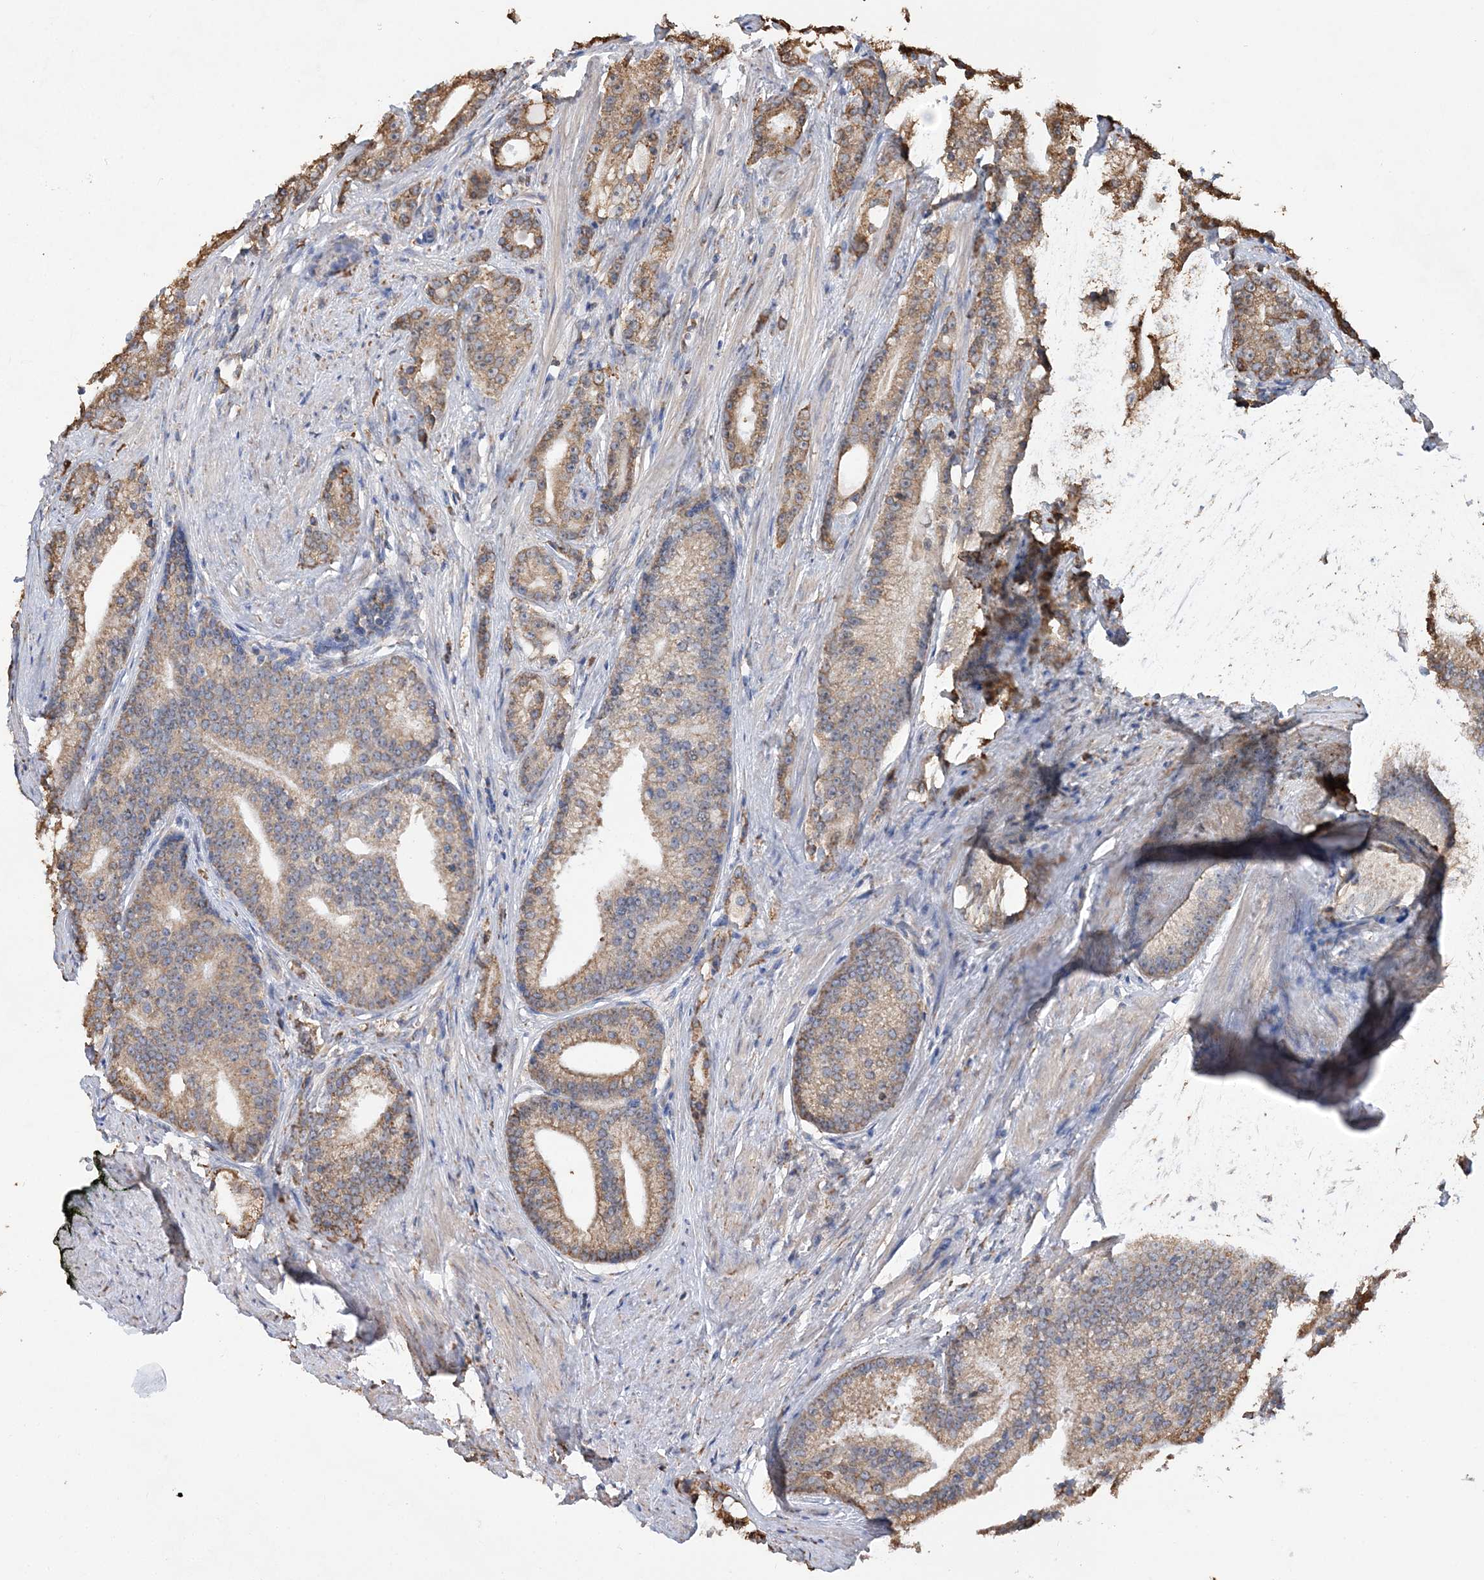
{"staining": {"intensity": "moderate", "quantity": ">75%", "location": "cytoplasmic/membranous"}, "tissue": "prostate cancer", "cell_type": "Tumor cells", "image_type": "cancer", "snomed": [{"axis": "morphology", "description": "Adenocarcinoma, Low grade"}, {"axis": "topography", "description": "Prostate"}], "caption": "Protein expression analysis of human prostate cancer (adenocarcinoma (low-grade)) reveals moderate cytoplasmic/membranous positivity in approximately >75% of tumor cells. The staining was performed using DAB (3,3'-diaminobenzidine) to visualize the protein expression in brown, while the nuclei were stained in blue with hematoxylin (Magnification: 20x).", "gene": "WDR12", "patient": {"sex": "male", "age": 71}}